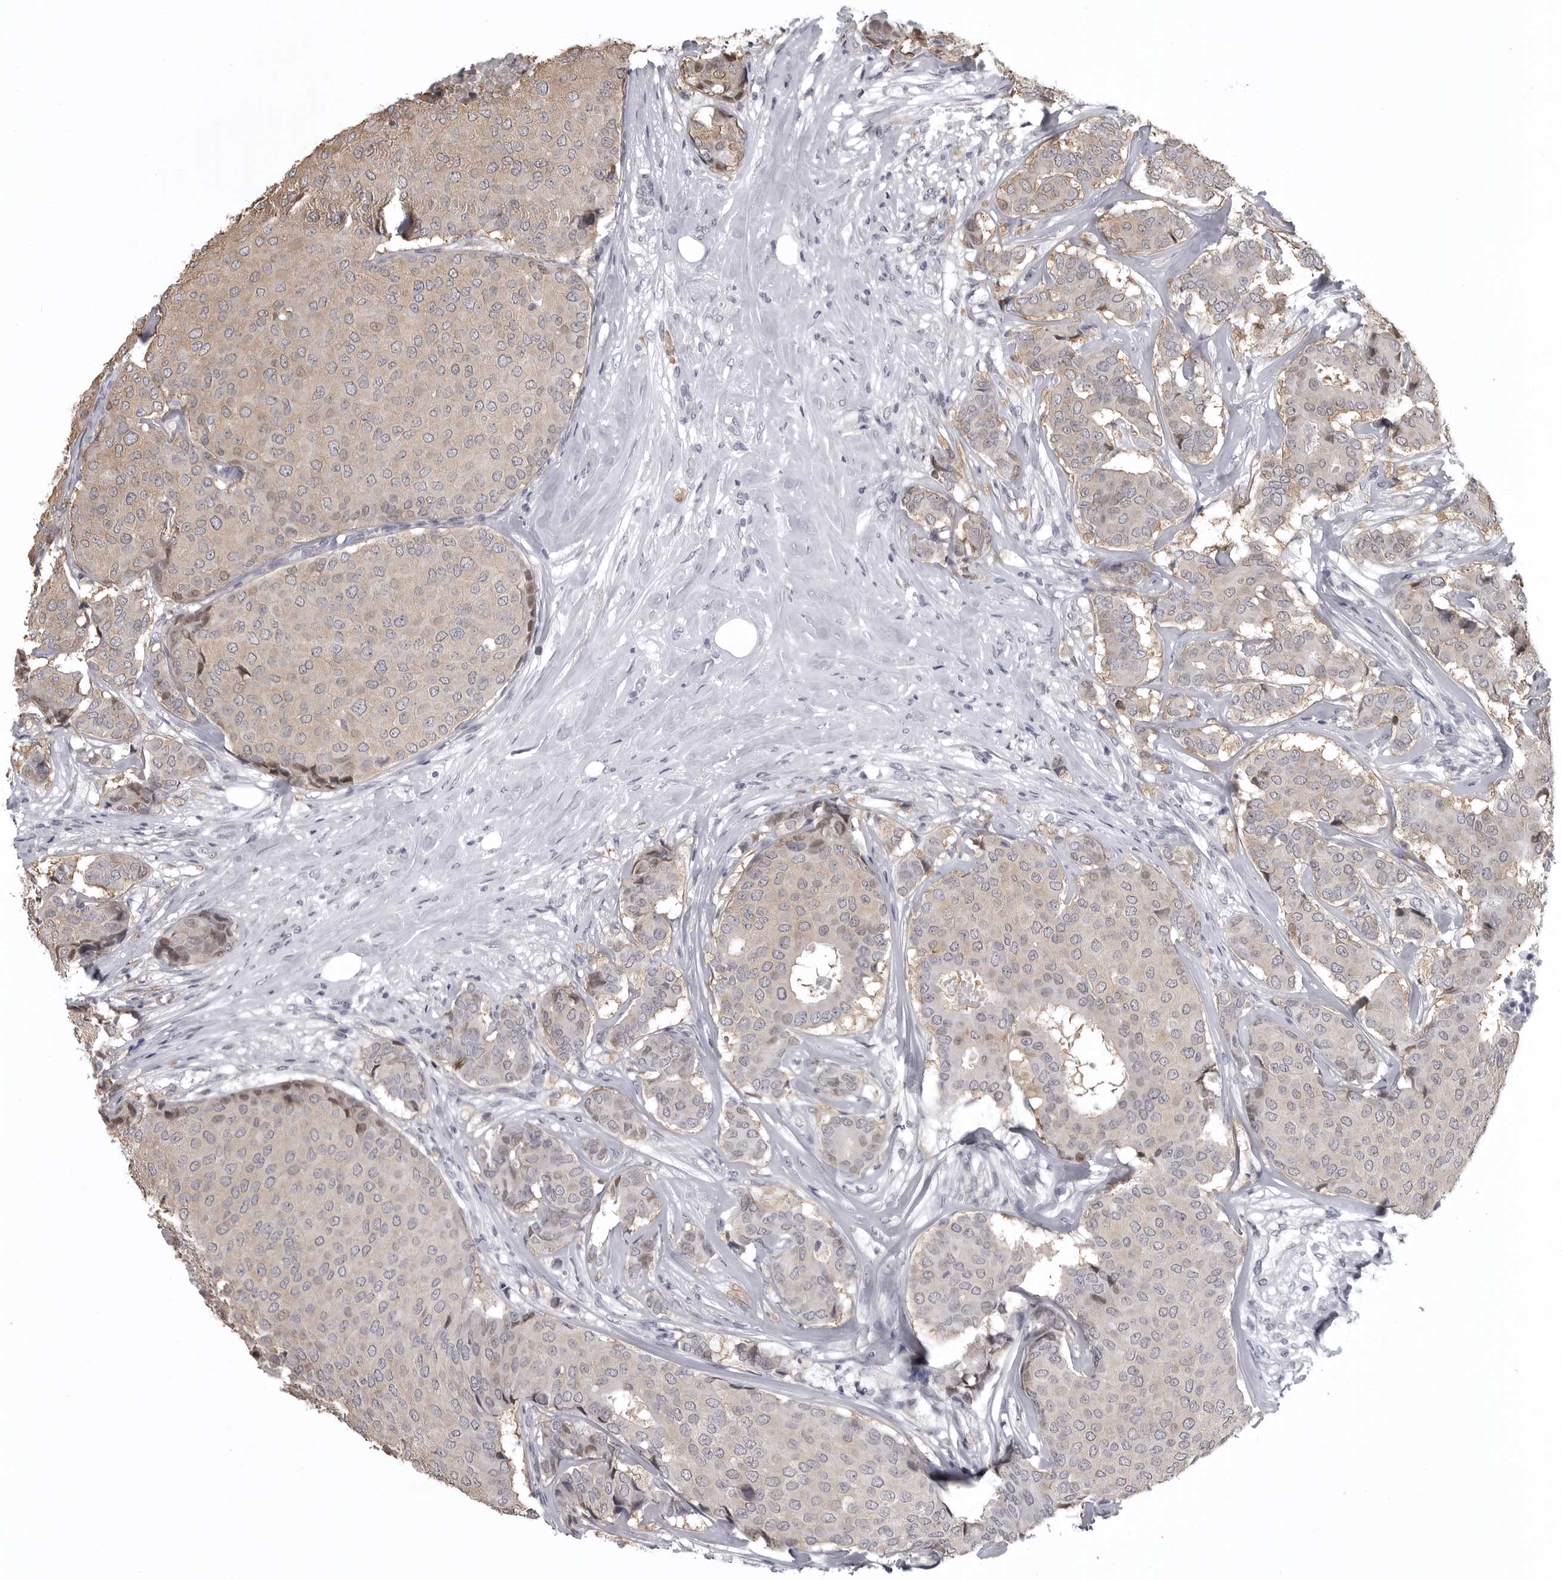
{"staining": {"intensity": "weak", "quantity": "<25%", "location": "cytoplasmic/membranous"}, "tissue": "breast cancer", "cell_type": "Tumor cells", "image_type": "cancer", "snomed": [{"axis": "morphology", "description": "Duct carcinoma"}, {"axis": "topography", "description": "Breast"}], "caption": "DAB immunohistochemical staining of human breast cancer (intraductal carcinoma) displays no significant positivity in tumor cells.", "gene": "SNX16", "patient": {"sex": "female", "age": 75}}